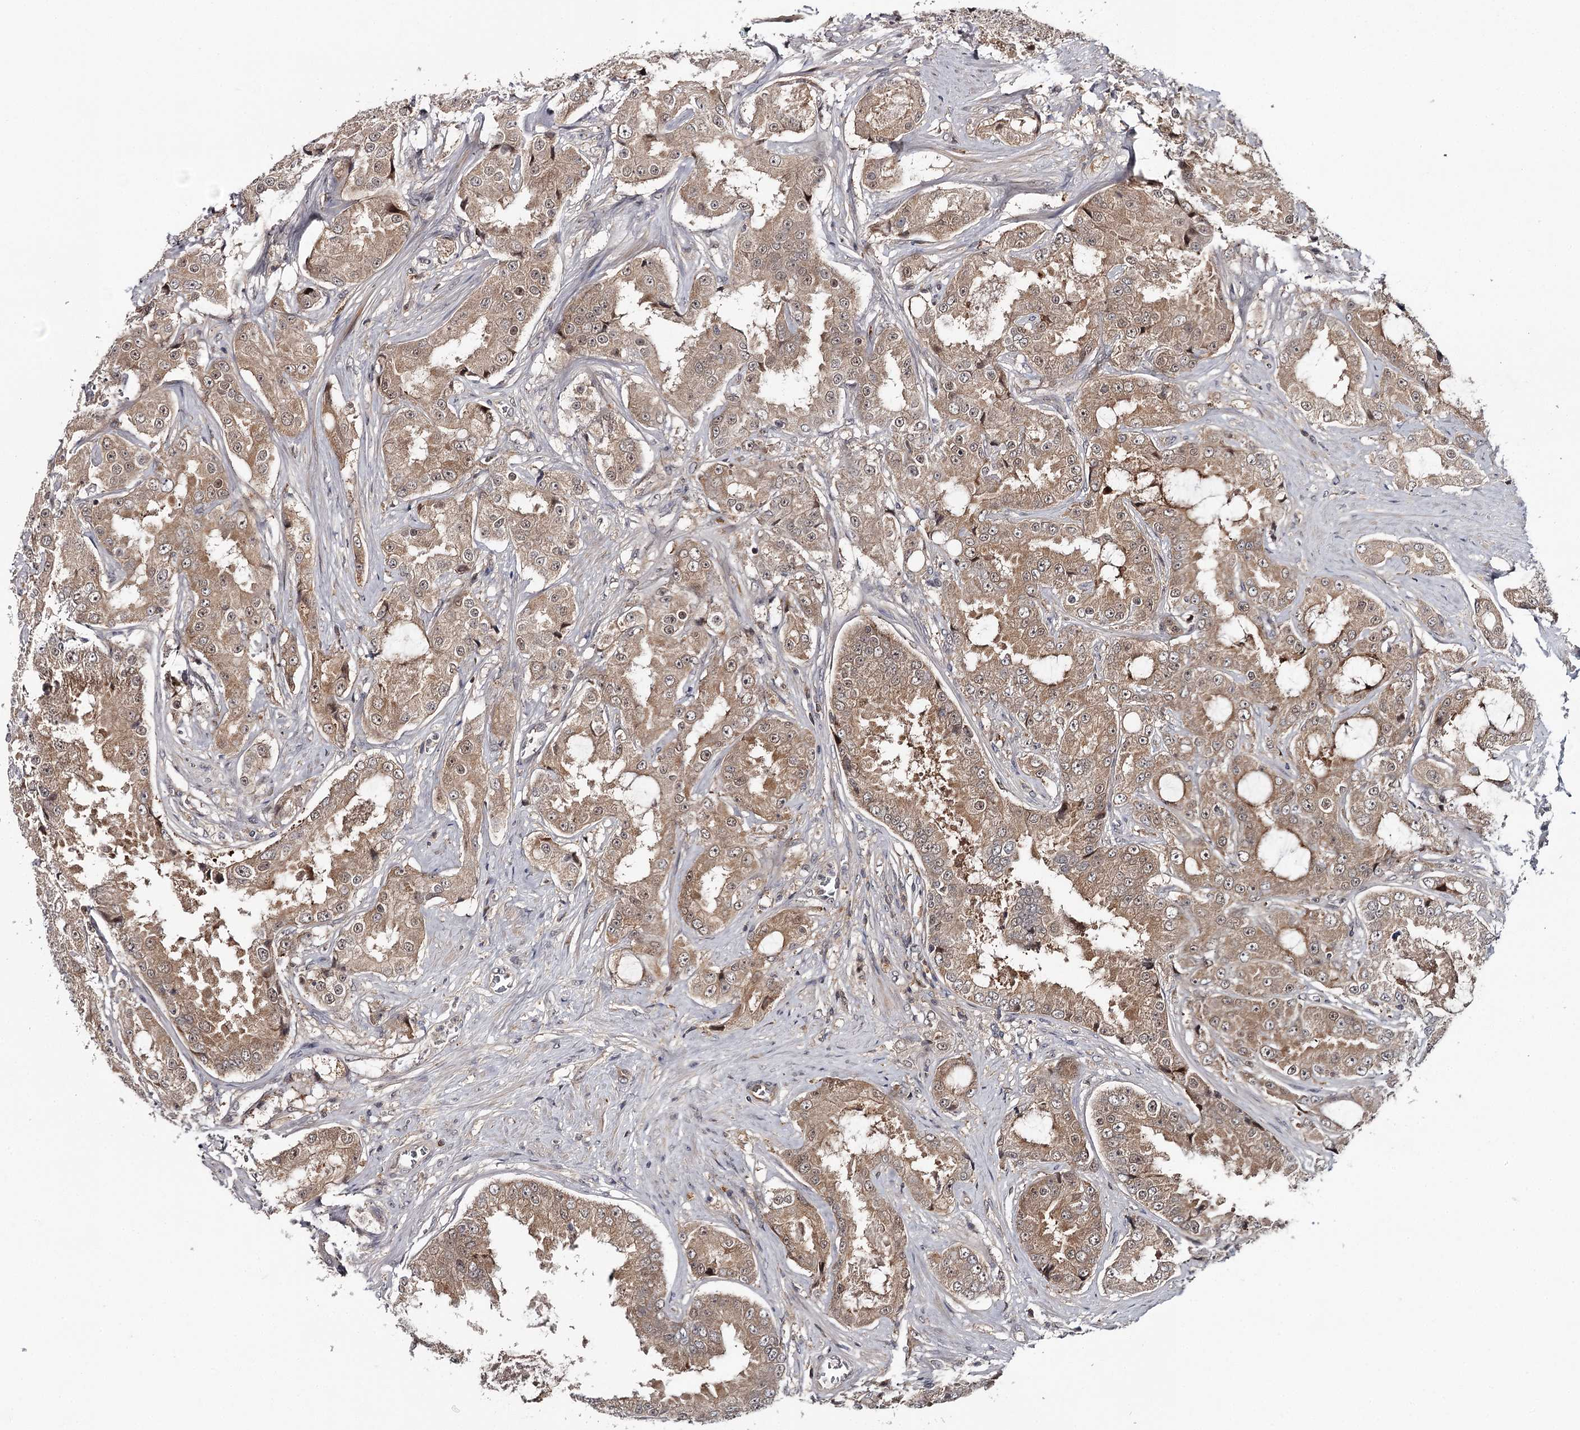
{"staining": {"intensity": "weak", "quantity": "<25%", "location": "cytoplasmic/membranous"}, "tissue": "prostate cancer", "cell_type": "Tumor cells", "image_type": "cancer", "snomed": [{"axis": "morphology", "description": "Adenocarcinoma, High grade"}, {"axis": "topography", "description": "Prostate"}], "caption": "Prostate cancer stained for a protein using immunohistochemistry demonstrates no positivity tumor cells.", "gene": "GTSF1", "patient": {"sex": "male", "age": 73}}